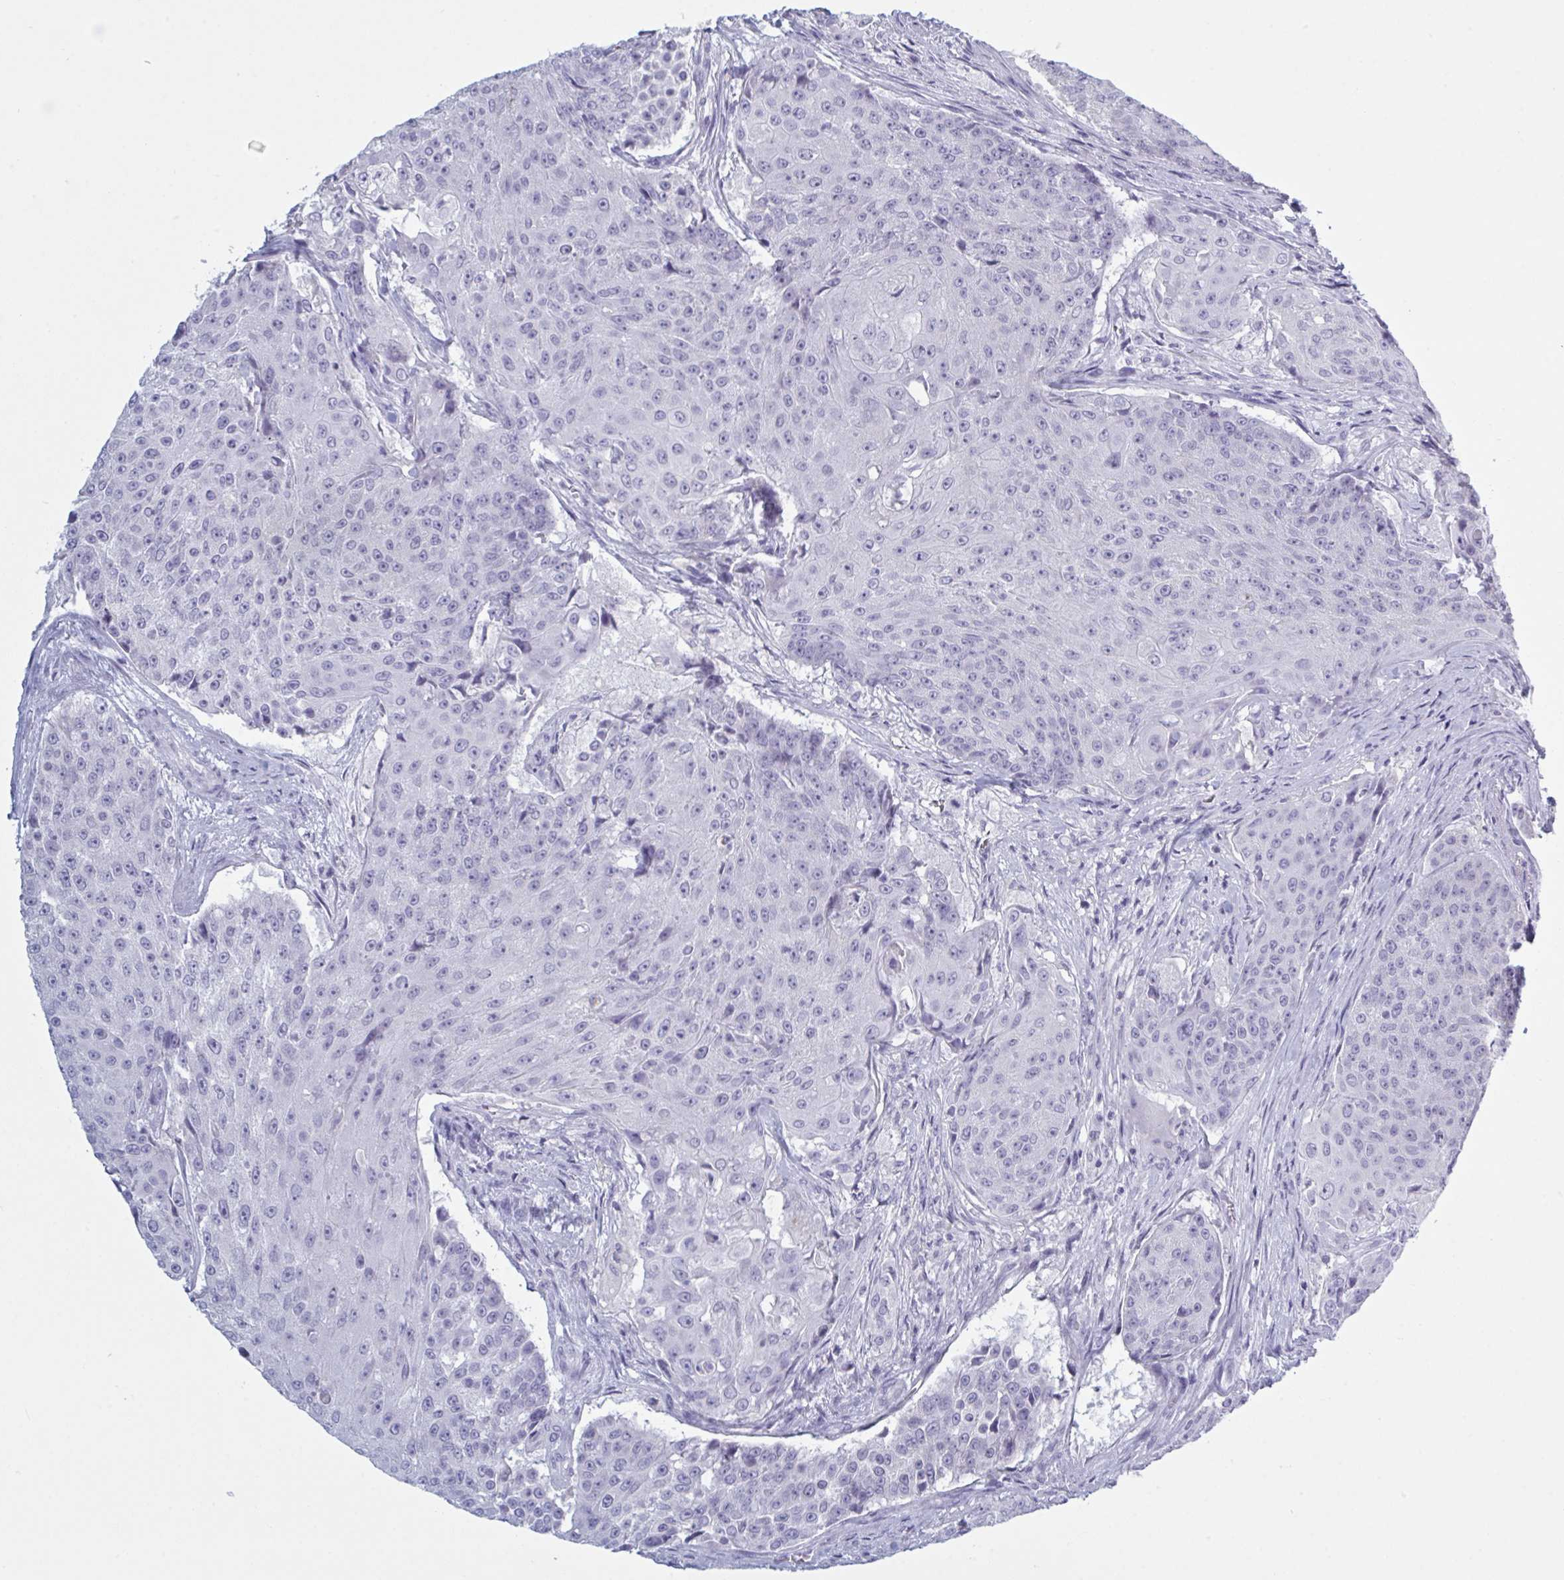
{"staining": {"intensity": "negative", "quantity": "none", "location": "none"}, "tissue": "urothelial cancer", "cell_type": "Tumor cells", "image_type": "cancer", "snomed": [{"axis": "morphology", "description": "Urothelial carcinoma, High grade"}, {"axis": "topography", "description": "Urinary bladder"}], "caption": "Urothelial carcinoma (high-grade) stained for a protein using immunohistochemistry (IHC) demonstrates no positivity tumor cells.", "gene": "NDUFC2", "patient": {"sex": "female", "age": 63}}